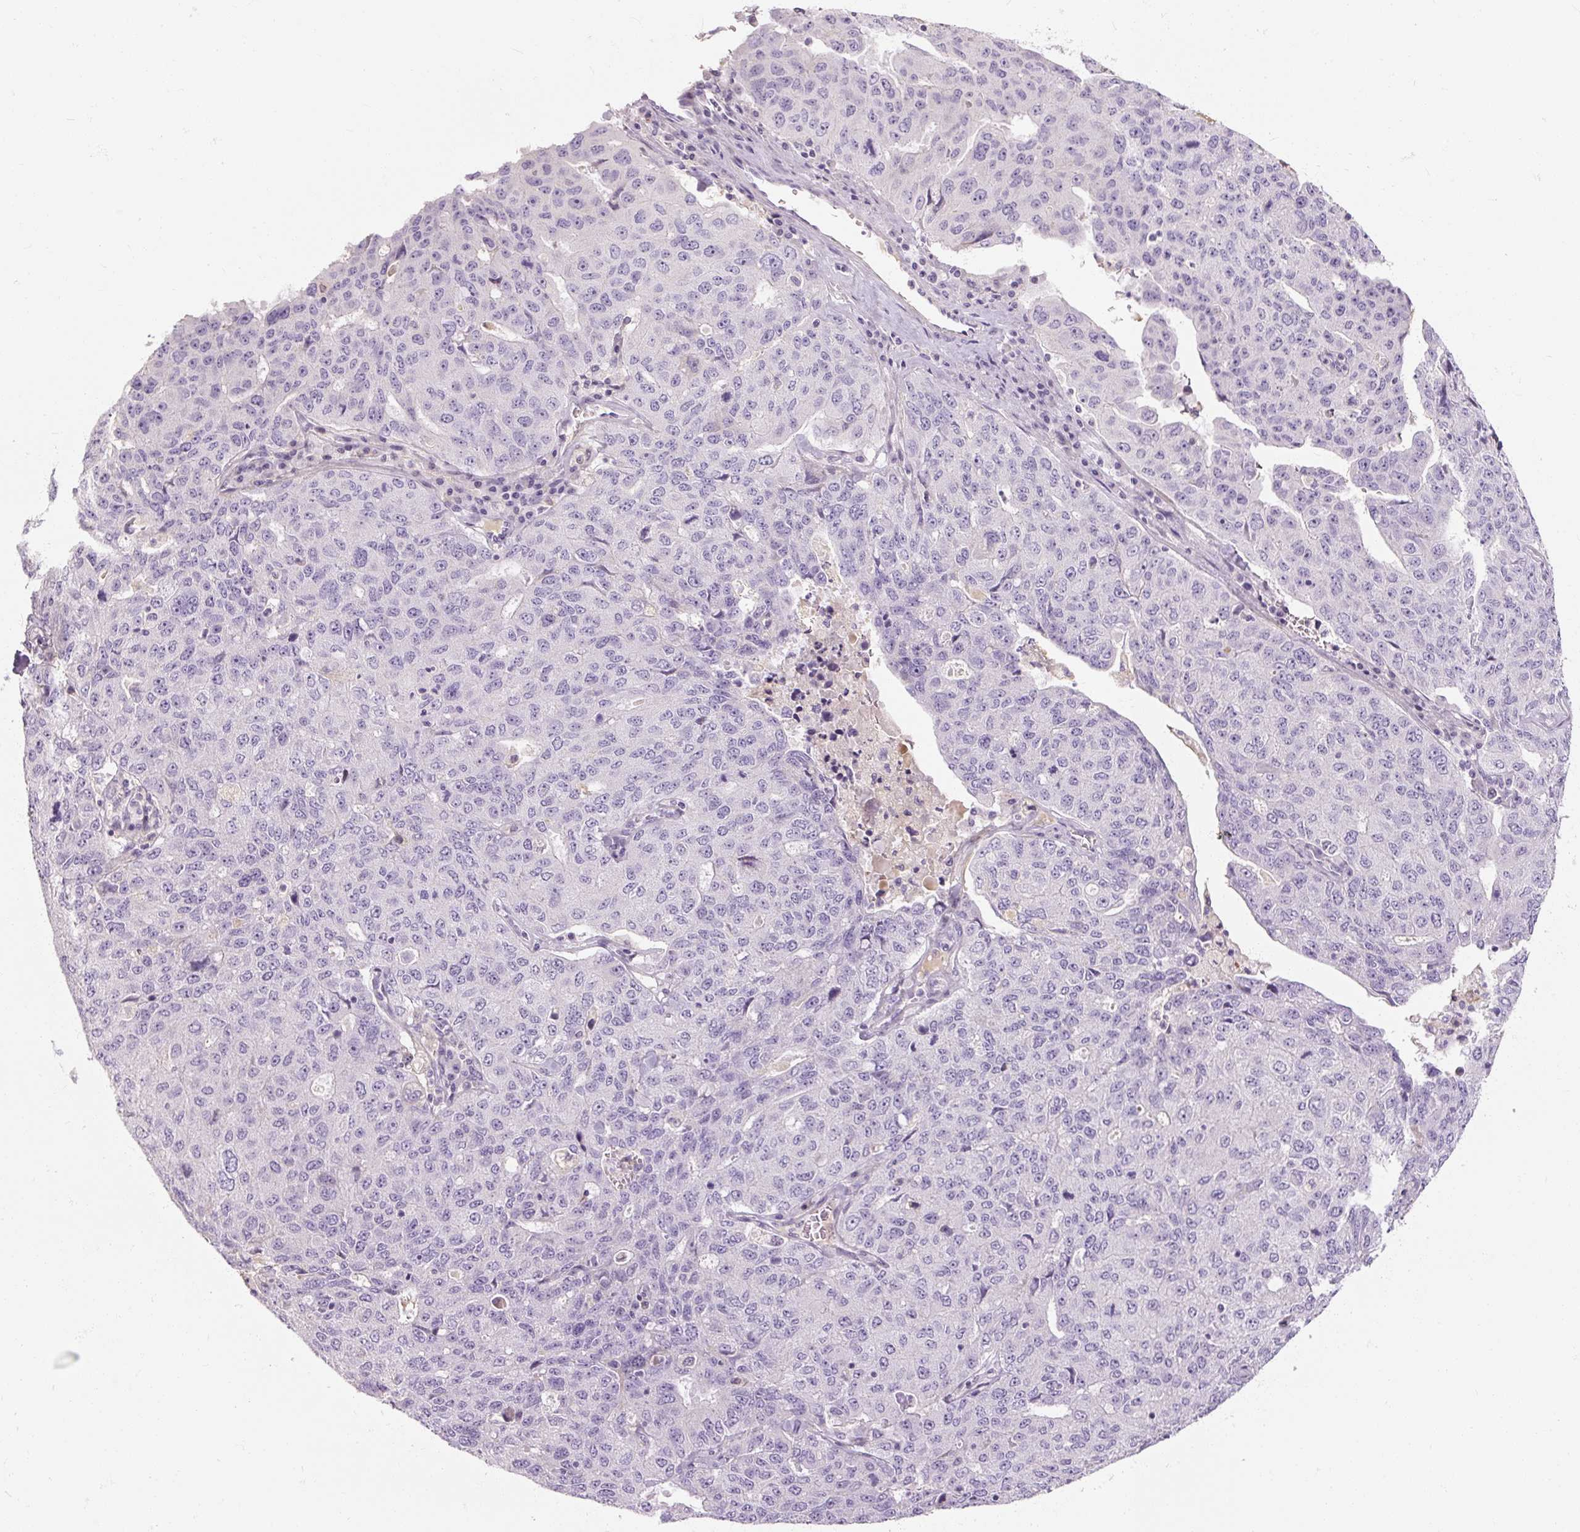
{"staining": {"intensity": "negative", "quantity": "none", "location": "none"}, "tissue": "ovarian cancer", "cell_type": "Tumor cells", "image_type": "cancer", "snomed": [{"axis": "morphology", "description": "Carcinoma, endometroid"}, {"axis": "topography", "description": "Ovary"}], "caption": "Ovarian endometroid carcinoma stained for a protein using IHC reveals no positivity tumor cells.", "gene": "NFE2L3", "patient": {"sex": "female", "age": 62}}